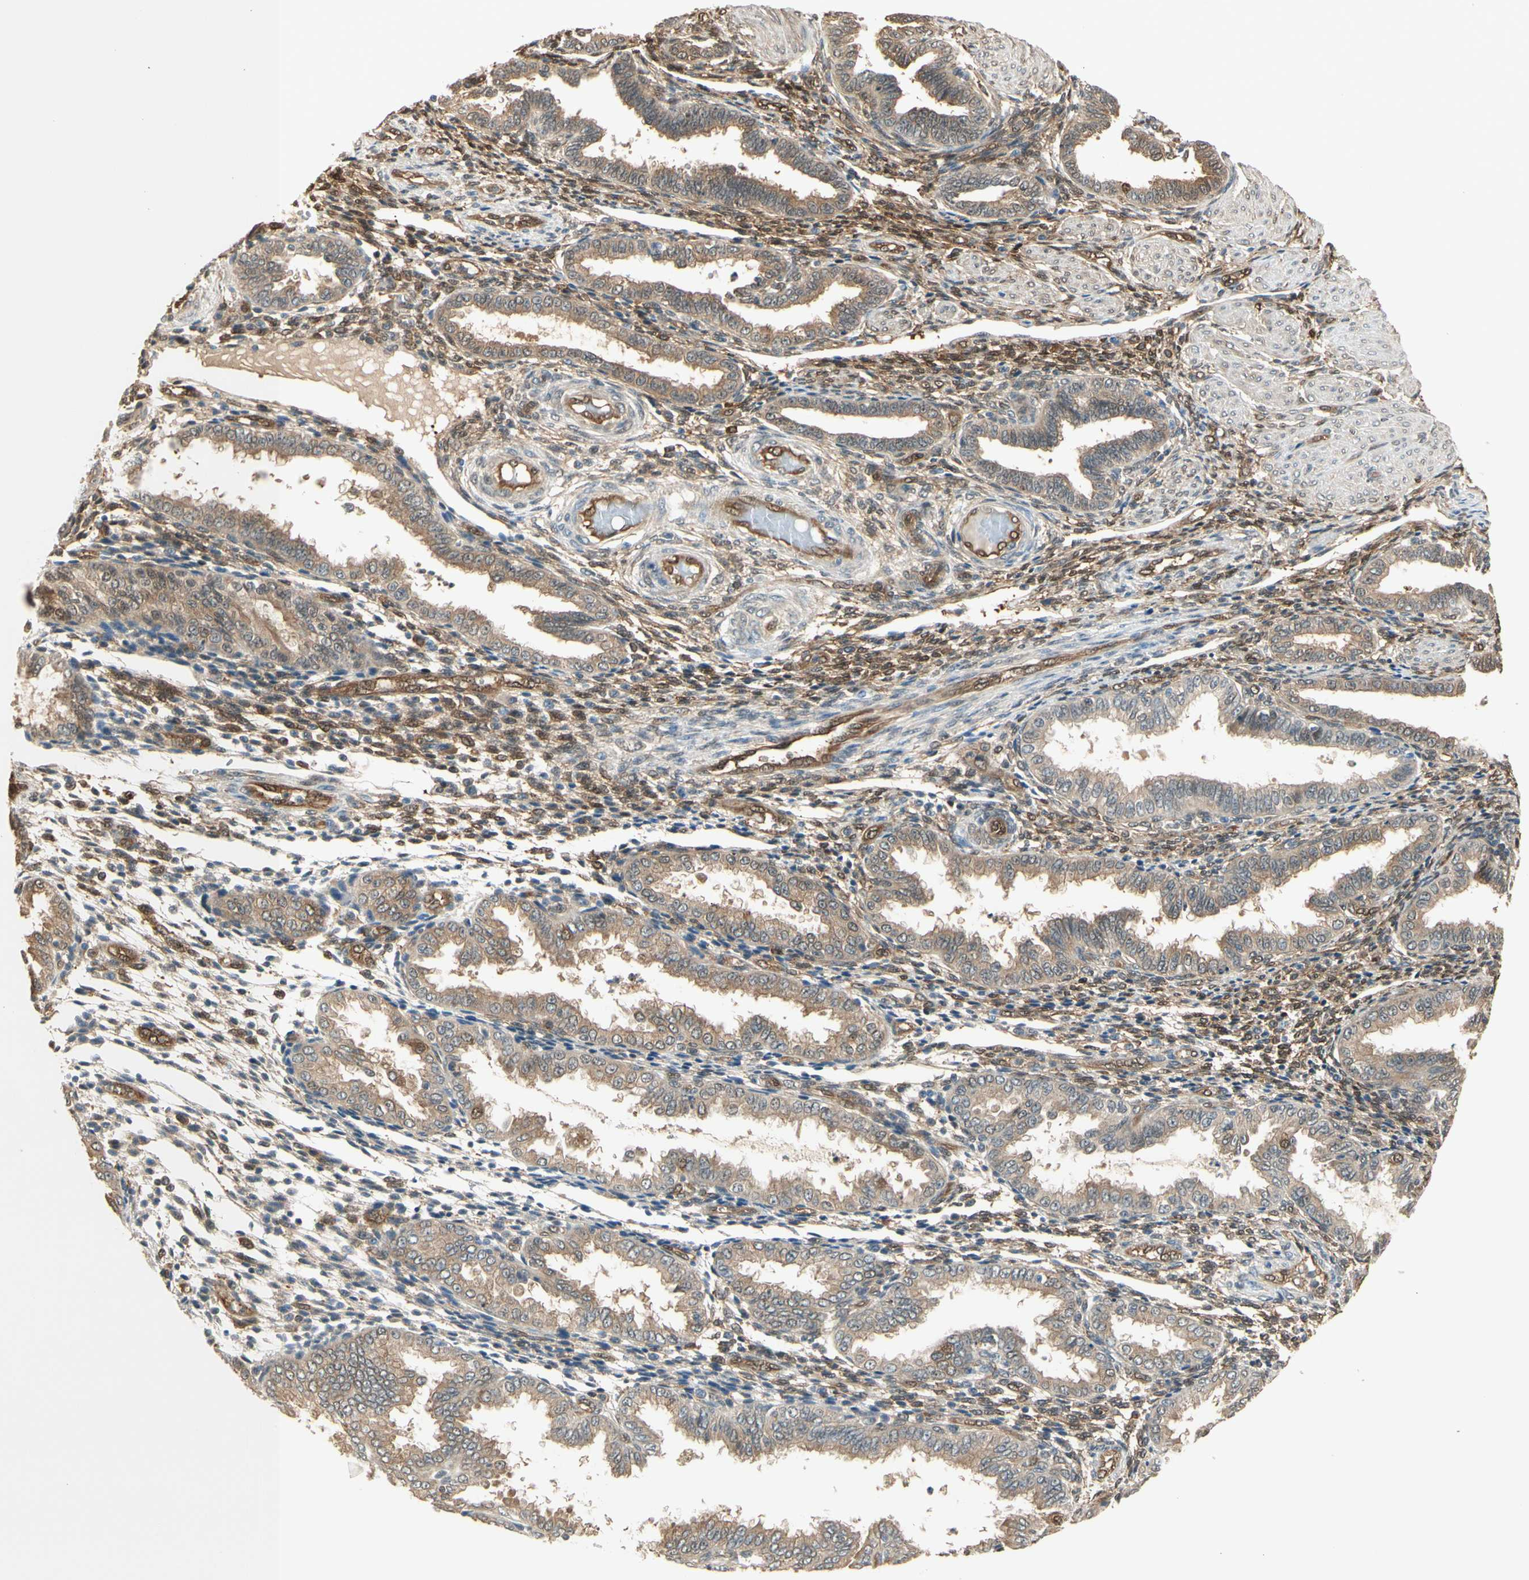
{"staining": {"intensity": "moderate", "quantity": "25%-75%", "location": "cytoplasmic/membranous,nuclear"}, "tissue": "endometrium", "cell_type": "Cells in endometrial stroma", "image_type": "normal", "snomed": [{"axis": "morphology", "description": "Normal tissue, NOS"}, {"axis": "topography", "description": "Endometrium"}], "caption": "Protein expression analysis of normal endometrium displays moderate cytoplasmic/membranous,nuclear expression in about 25%-75% of cells in endometrial stroma.", "gene": "SERPINB6", "patient": {"sex": "female", "age": 33}}